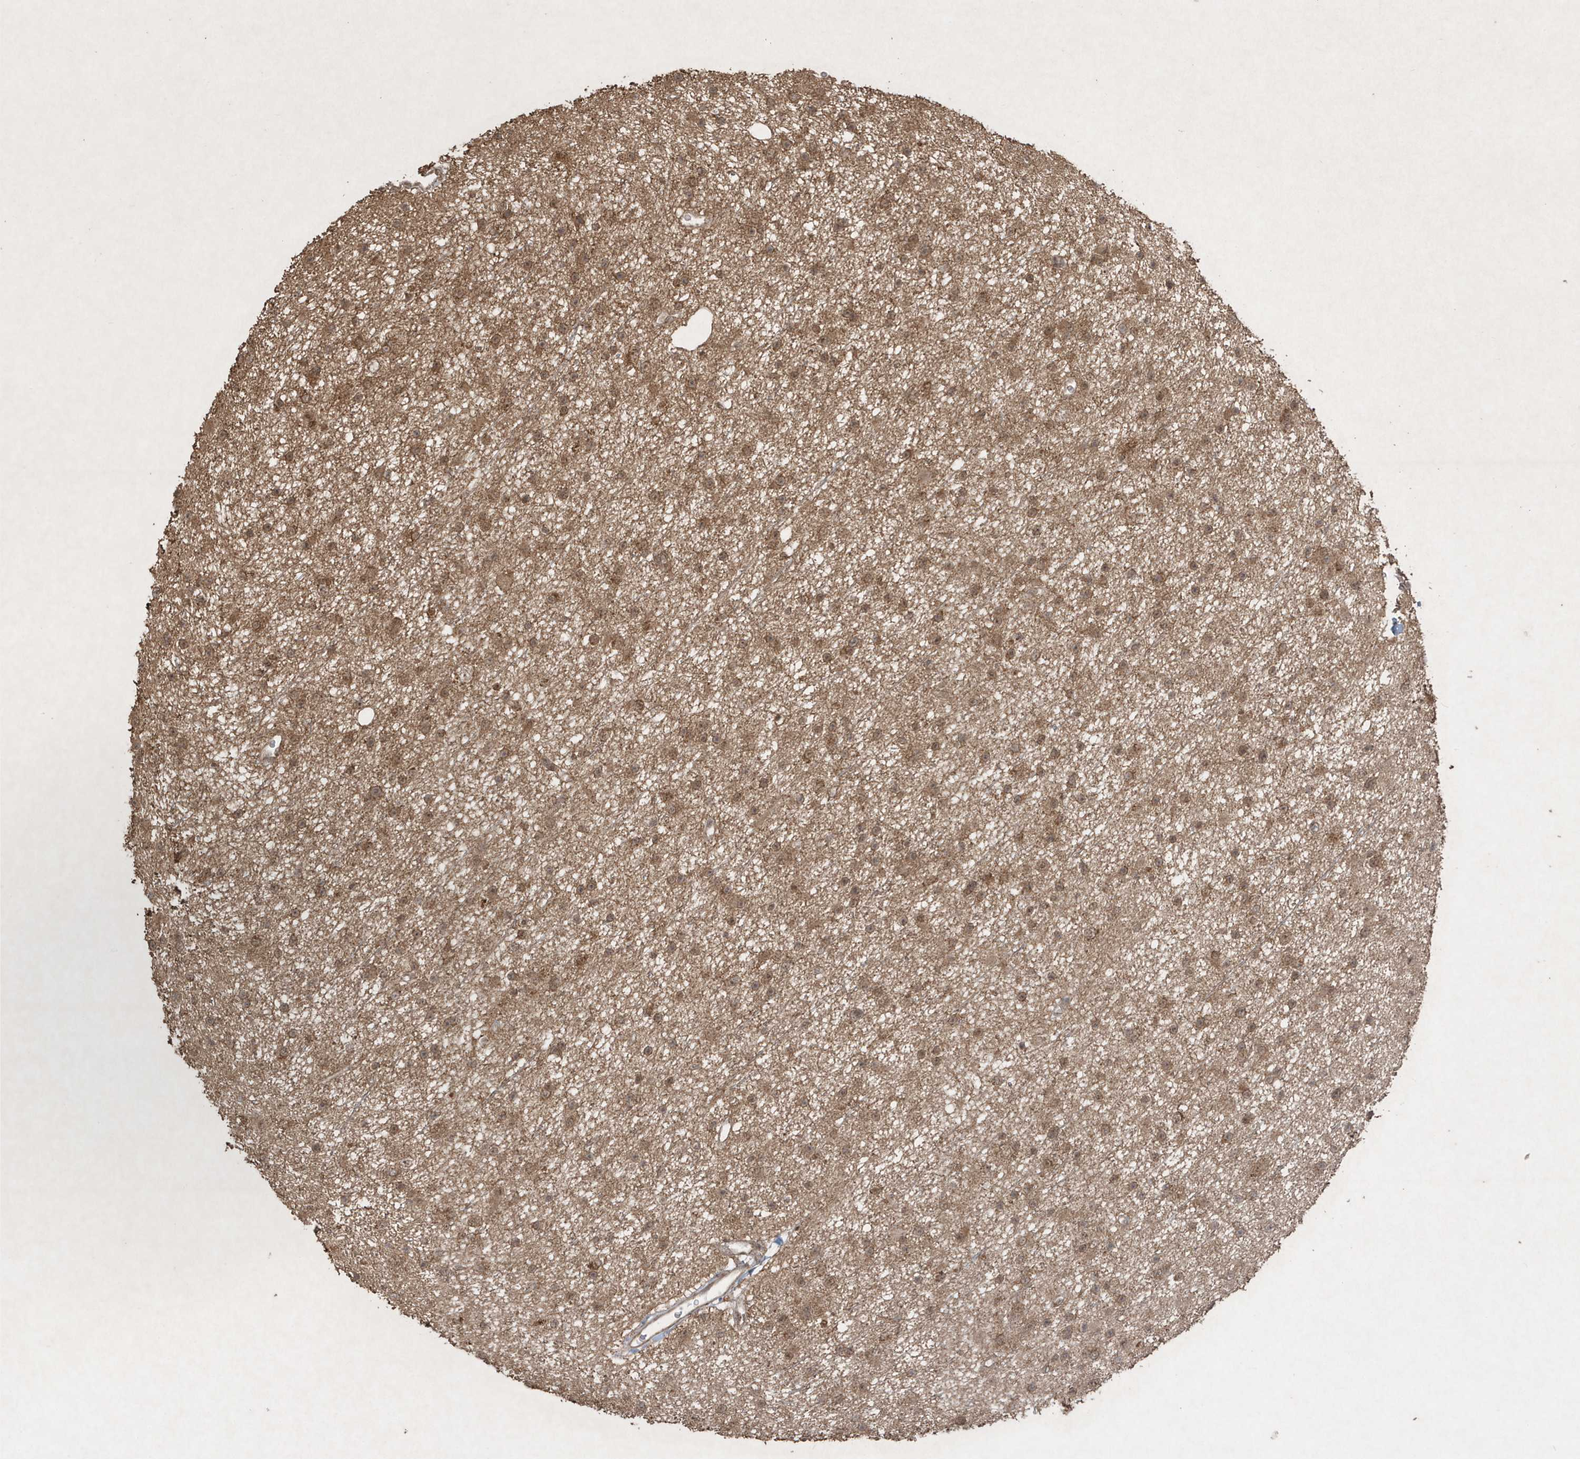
{"staining": {"intensity": "moderate", "quantity": ">75%", "location": "cytoplasmic/membranous,nuclear"}, "tissue": "glioma", "cell_type": "Tumor cells", "image_type": "cancer", "snomed": [{"axis": "morphology", "description": "Glioma, malignant, Low grade"}, {"axis": "topography", "description": "Cerebral cortex"}], "caption": "Protein expression analysis of glioma demonstrates moderate cytoplasmic/membranous and nuclear positivity in about >75% of tumor cells. (IHC, brightfield microscopy, high magnification).", "gene": "PAXBP1", "patient": {"sex": "female", "age": 39}}